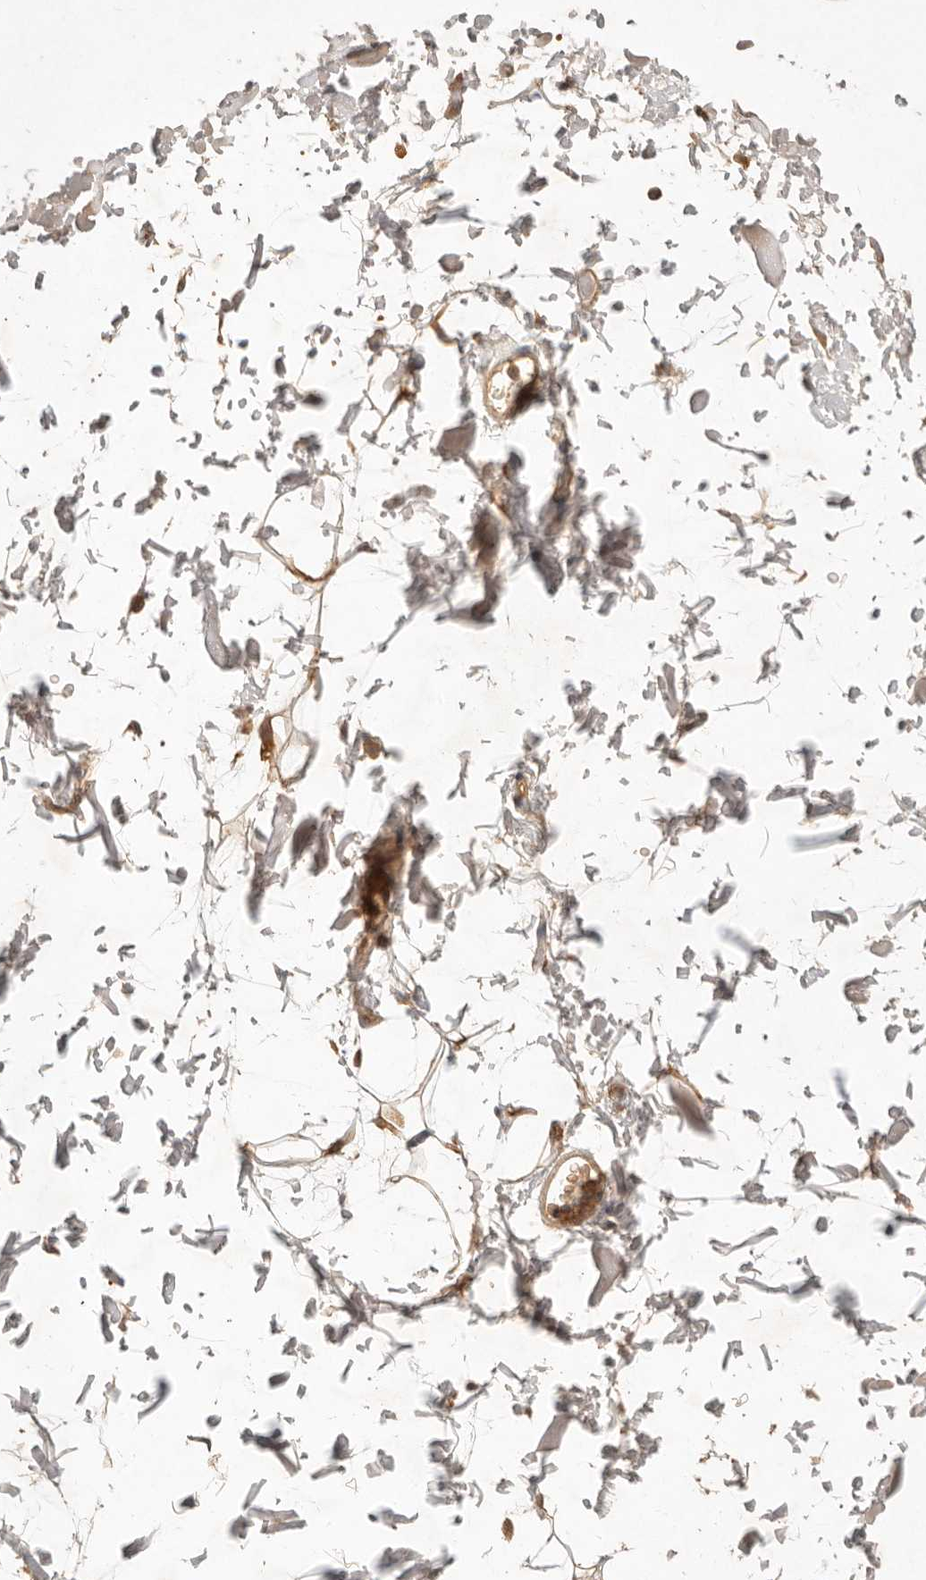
{"staining": {"intensity": "strong", "quantity": ">75%", "location": "cytoplasmic/membranous"}, "tissue": "adipose tissue", "cell_type": "Adipocytes", "image_type": "normal", "snomed": [{"axis": "morphology", "description": "Normal tissue, NOS"}, {"axis": "topography", "description": "Soft tissue"}], "caption": "Brown immunohistochemical staining in unremarkable adipose tissue exhibits strong cytoplasmic/membranous positivity in approximately >75% of adipocytes.", "gene": "FREM2", "patient": {"sex": "male", "age": 72}}